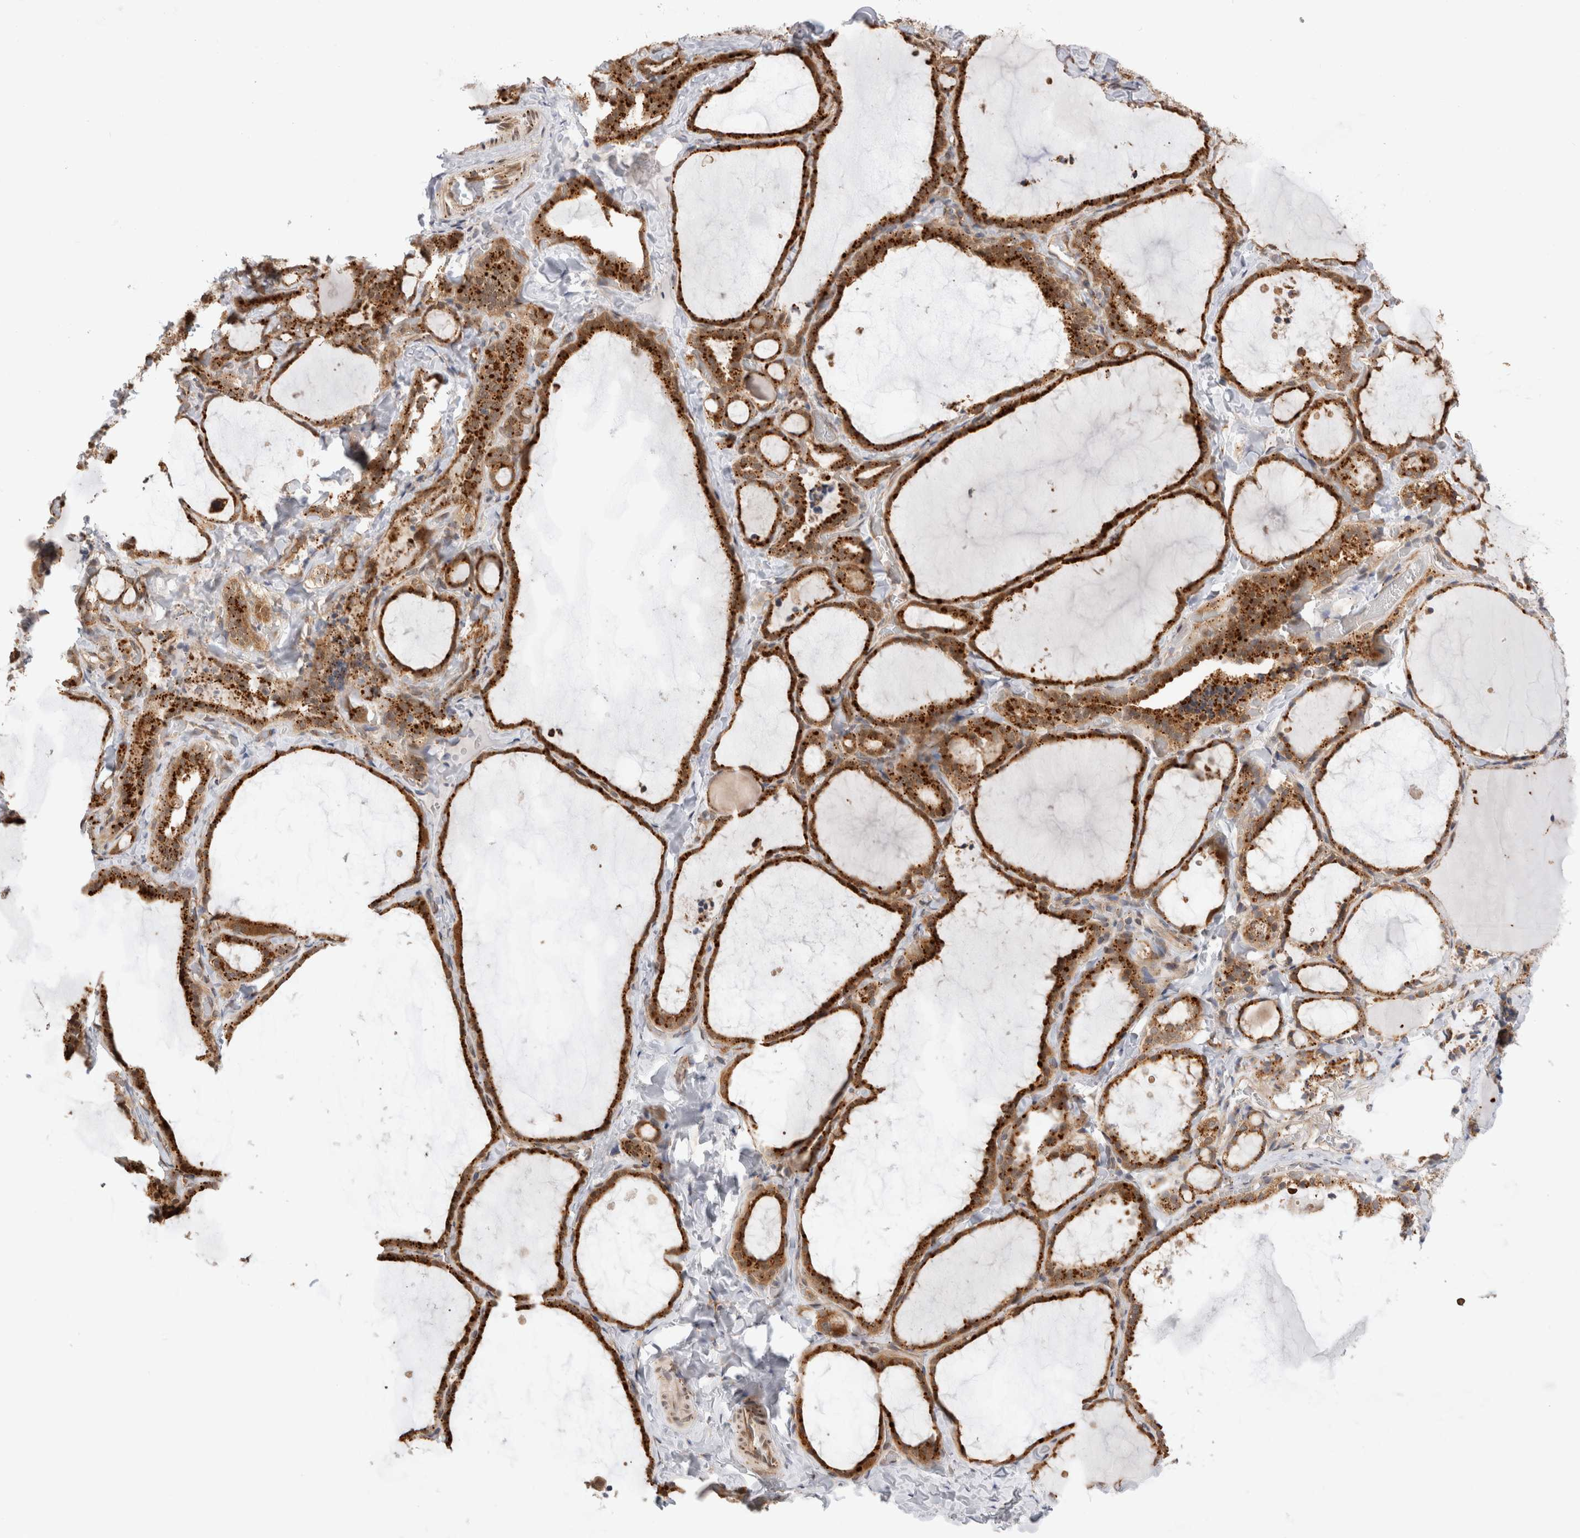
{"staining": {"intensity": "strong", "quantity": ">75%", "location": "cytoplasmic/membranous"}, "tissue": "thyroid gland", "cell_type": "Glandular cells", "image_type": "normal", "snomed": [{"axis": "morphology", "description": "Normal tissue, NOS"}, {"axis": "topography", "description": "Thyroid gland"}], "caption": "Strong cytoplasmic/membranous staining for a protein is present in about >75% of glandular cells of normal thyroid gland using IHC.", "gene": "ACTL9", "patient": {"sex": "female", "age": 22}}